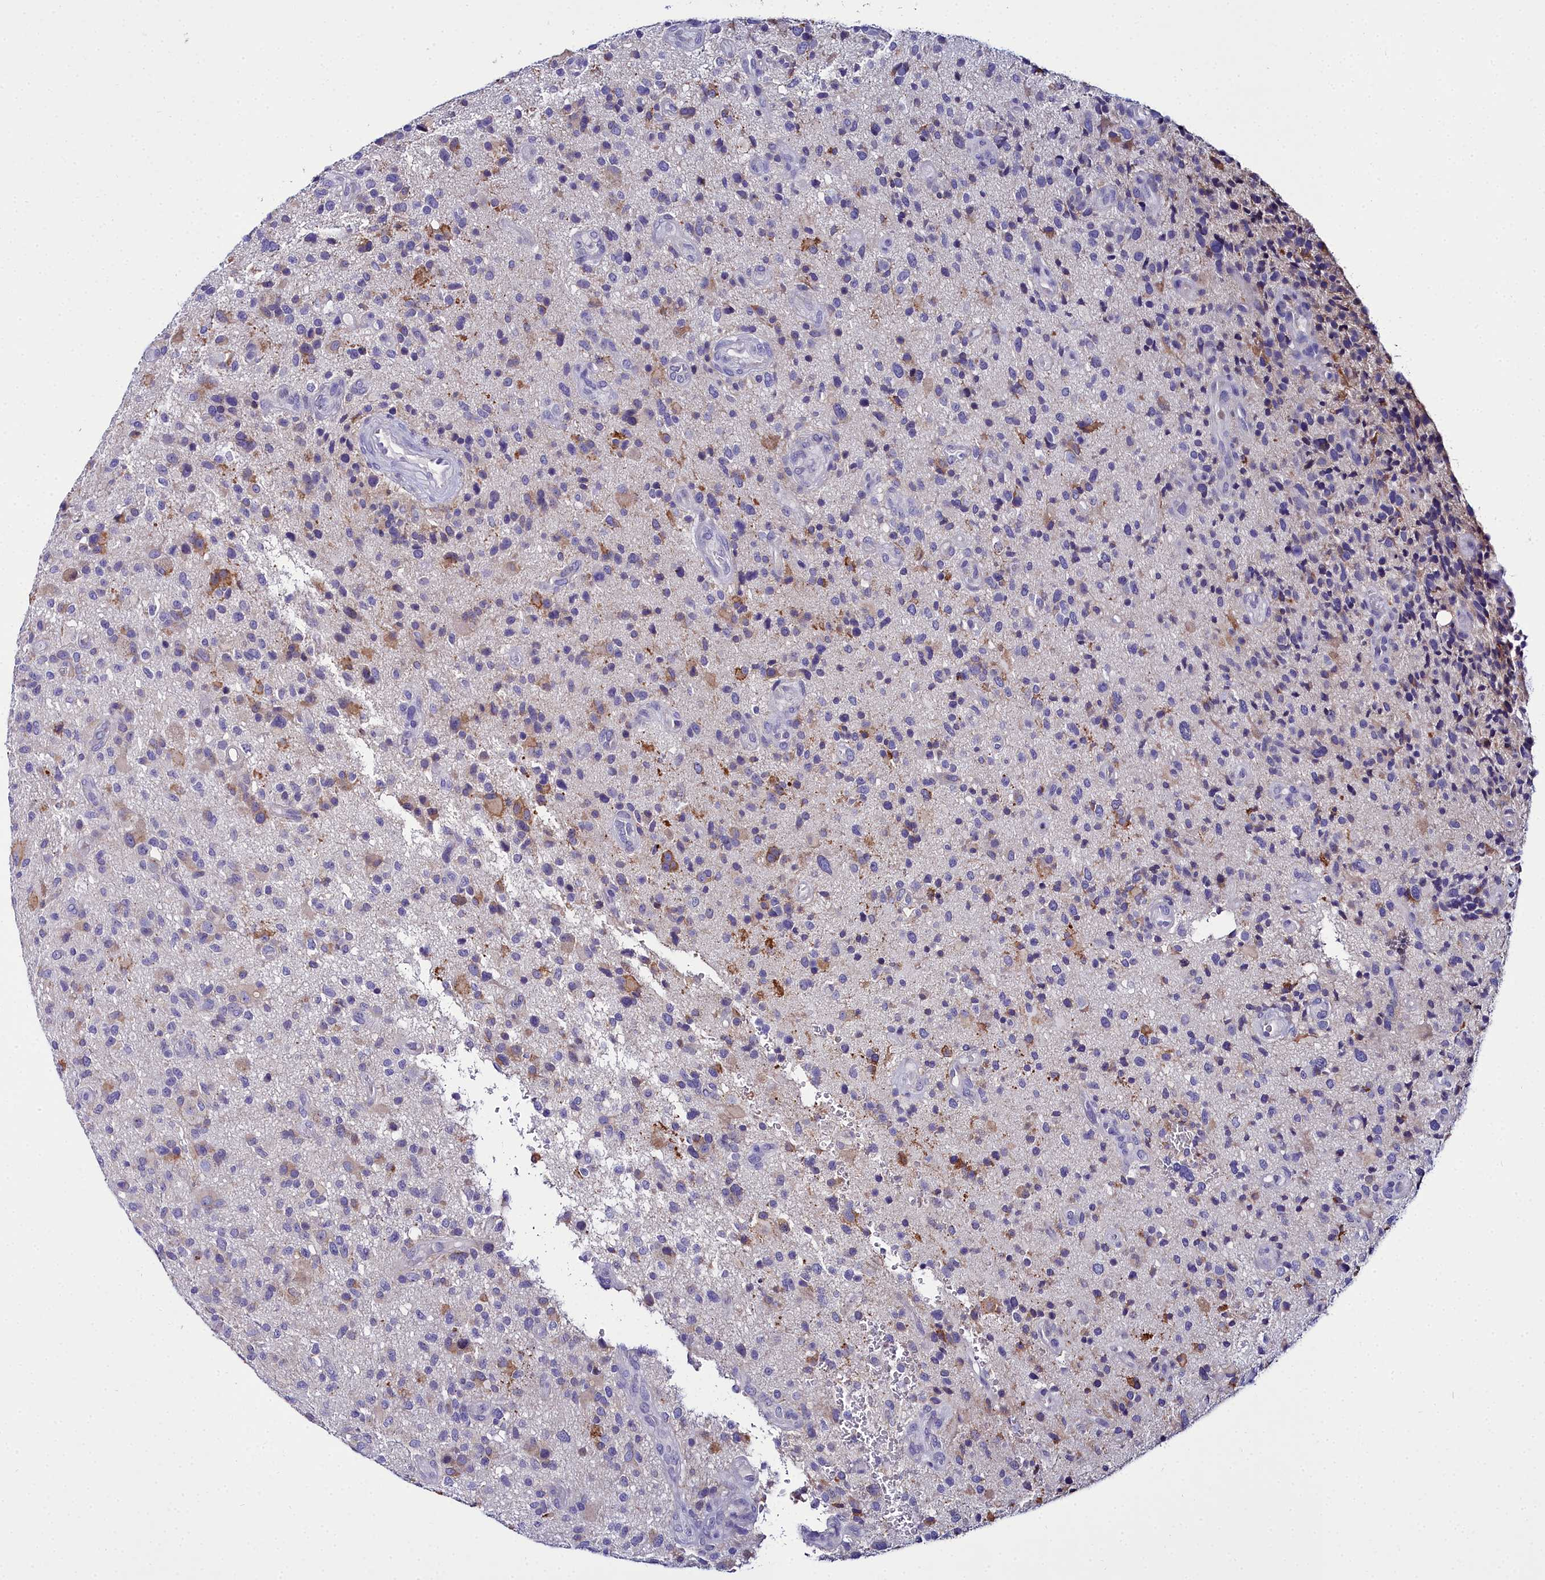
{"staining": {"intensity": "weak", "quantity": "<25%", "location": "cytoplasmic/membranous"}, "tissue": "glioma", "cell_type": "Tumor cells", "image_type": "cancer", "snomed": [{"axis": "morphology", "description": "Glioma, malignant, High grade"}, {"axis": "topography", "description": "Brain"}], "caption": "Immunohistochemistry (IHC) of human glioma shows no staining in tumor cells. Nuclei are stained in blue.", "gene": "ELAPOR2", "patient": {"sex": "male", "age": 47}}